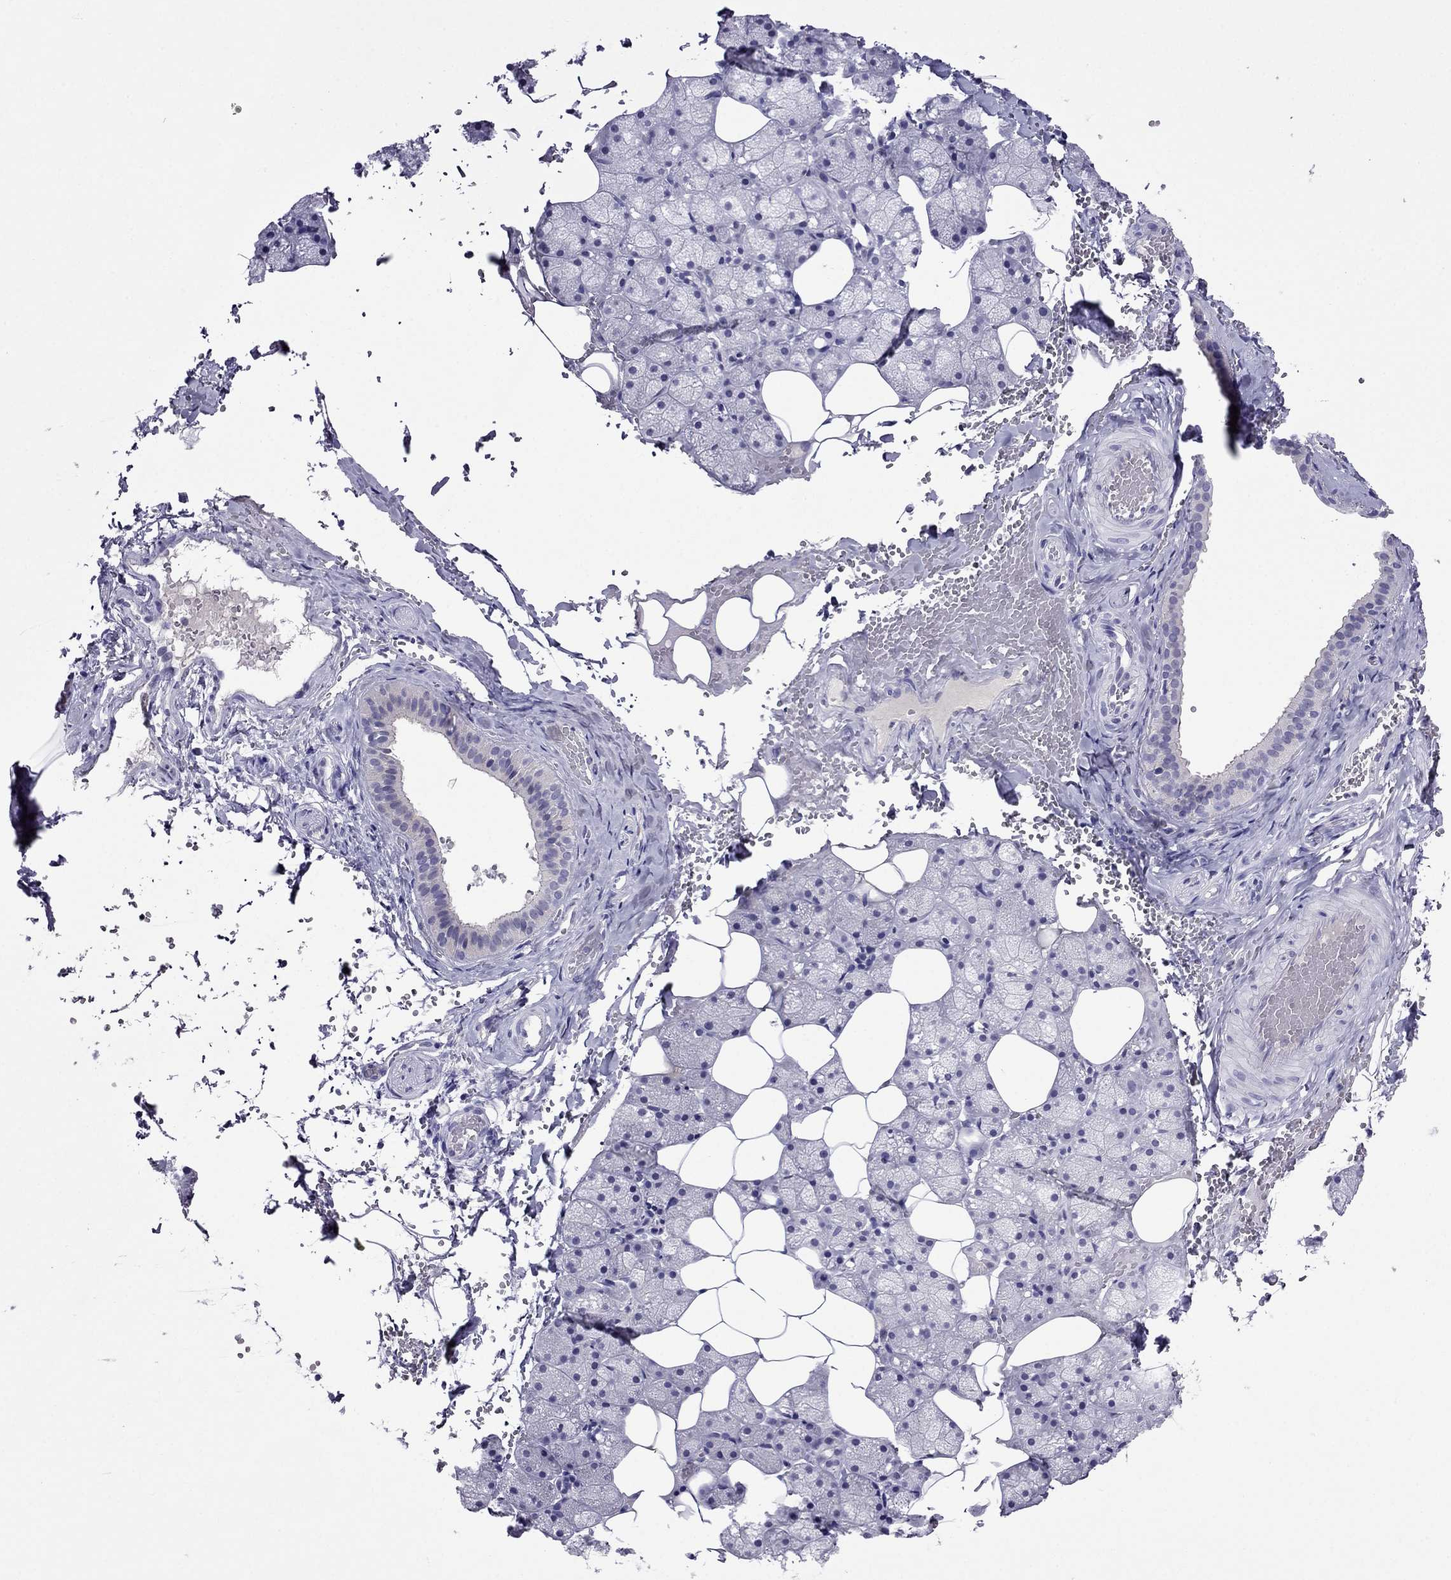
{"staining": {"intensity": "negative", "quantity": "none", "location": "none"}, "tissue": "salivary gland", "cell_type": "Glandular cells", "image_type": "normal", "snomed": [{"axis": "morphology", "description": "Normal tissue, NOS"}, {"axis": "topography", "description": "Salivary gland"}], "caption": "DAB immunohistochemical staining of normal human salivary gland displays no significant staining in glandular cells.", "gene": "SPTBN4", "patient": {"sex": "male", "age": 38}}